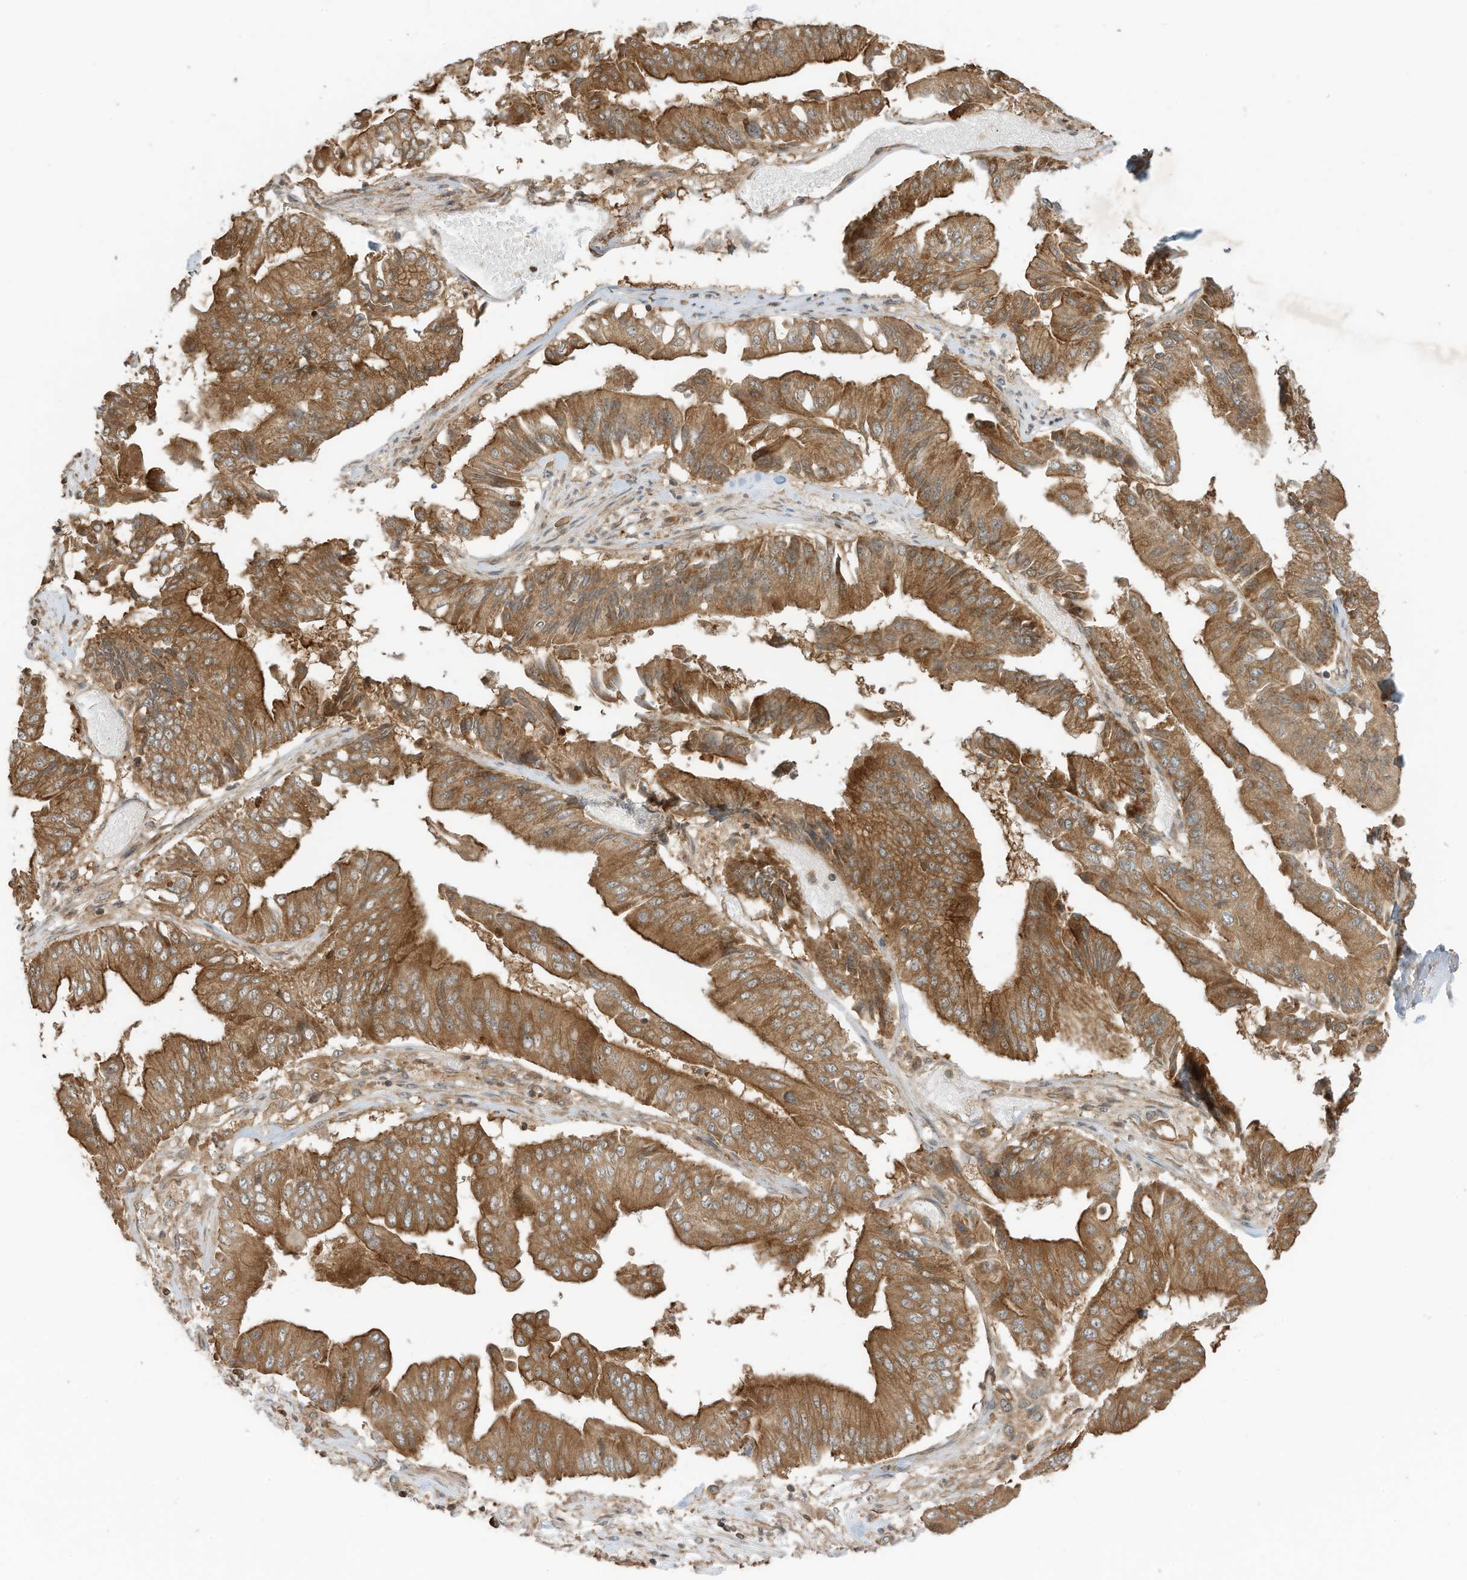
{"staining": {"intensity": "moderate", "quantity": ">75%", "location": "cytoplasmic/membranous"}, "tissue": "pancreatic cancer", "cell_type": "Tumor cells", "image_type": "cancer", "snomed": [{"axis": "morphology", "description": "Adenocarcinoma, NOS"}, {"axis": "topography", "description": "Pancreas"}], "caption": "Protein staining by immunohistochemistry (IHC) displays moderate cytoplasmic/membranous positivity in about >75% of tumor cells in adenocarcinoma (pancreatic).", "gene": "SLC25A12", "patient": {"sex": "female", "age": 77}}